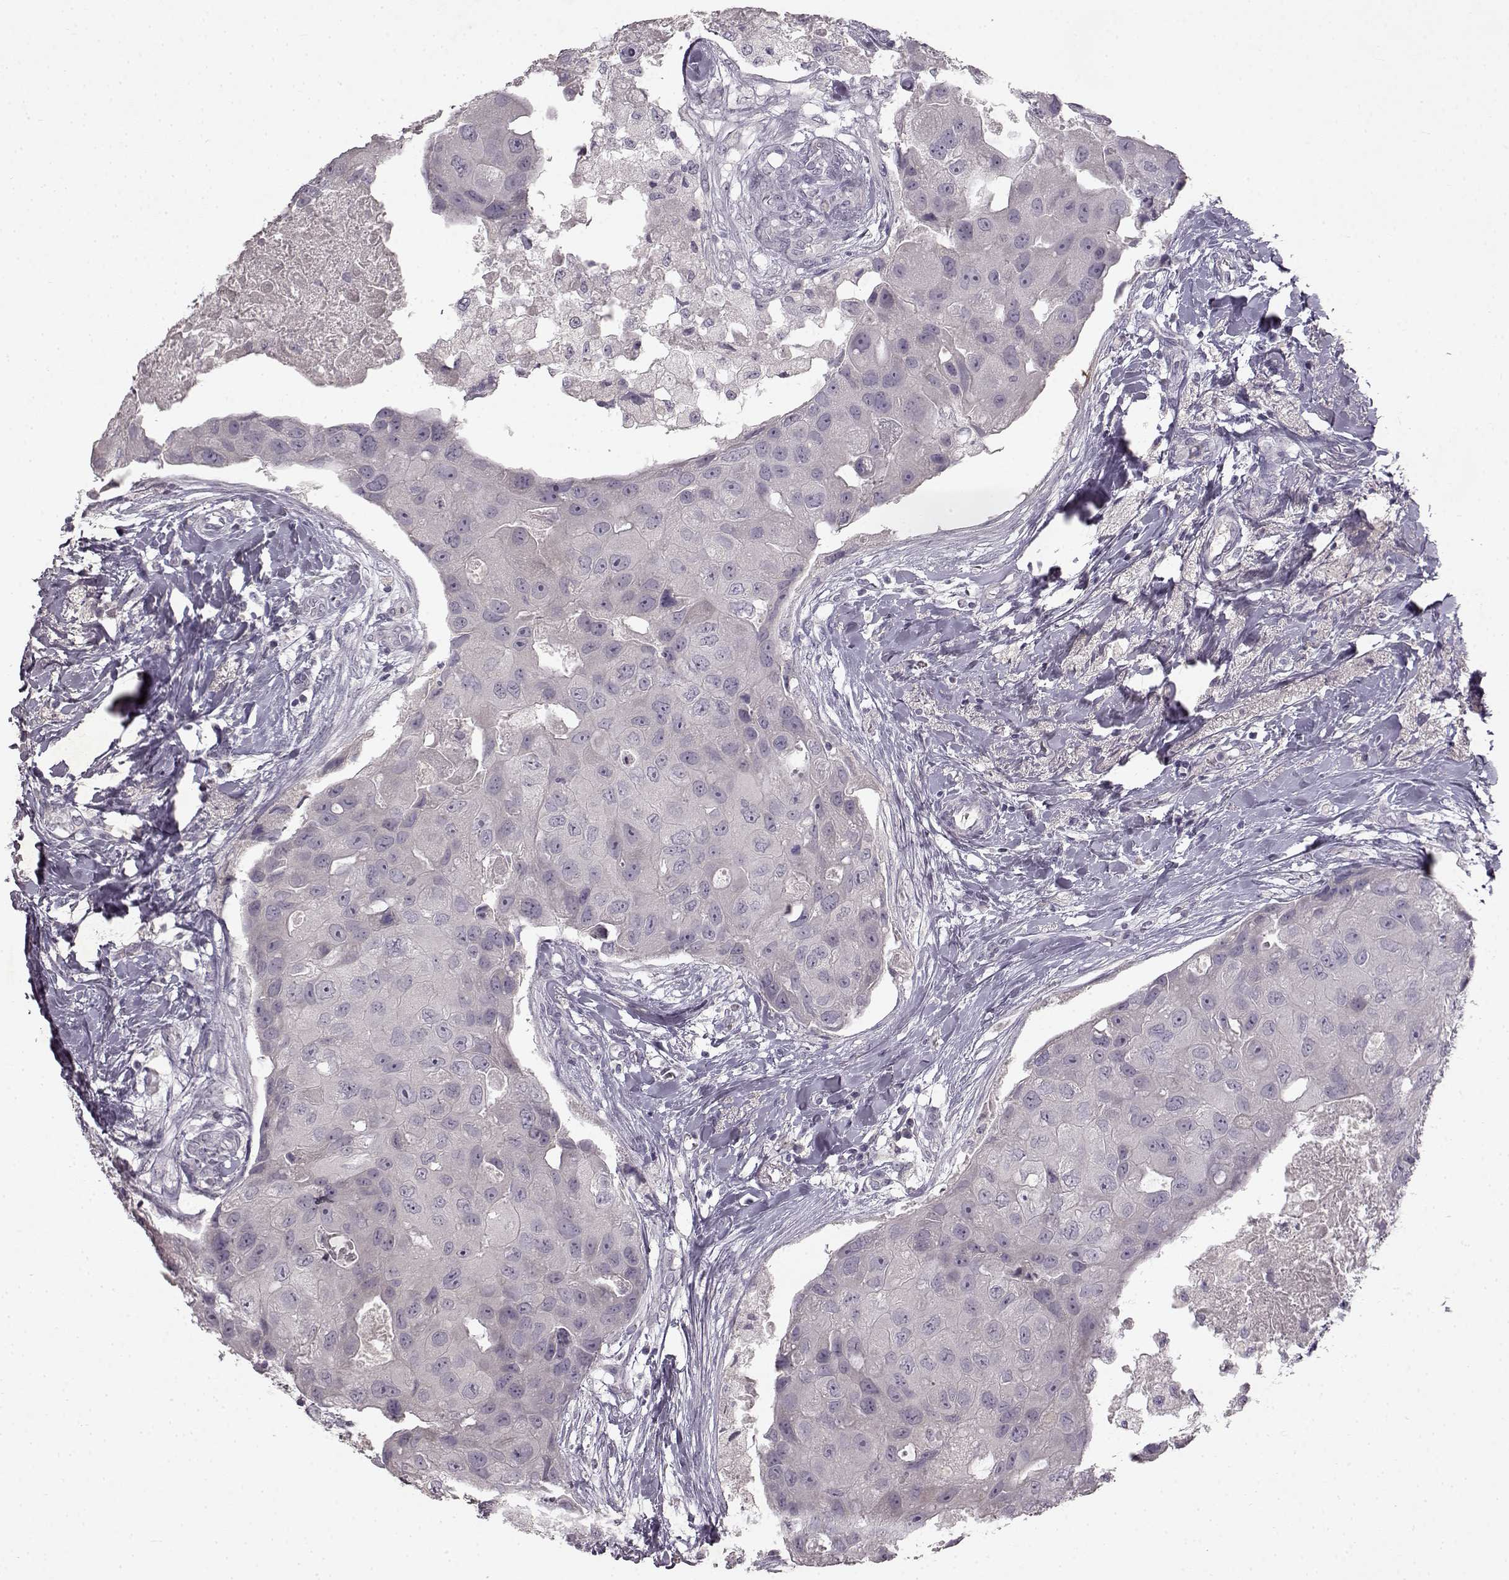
{"staining": {"intensity": "negative", "quantity": "none", "location": "none"}, "tissue": "breast cancer", "cell_type": "Tumor cells", "image_type": "cancer", "snomed": [{"axis": "morphology", "description": "Duct carcinoma"}, {"axis": "topography", "description": "Breast"}], "caption": "DAB immunohistochemical staining of breast cancer (invasive ductal carcinoma) demonstrates no significant expression in tumor cells.", "gene": "SPAG17", "patient": {"sex": "female", "age": 43}}